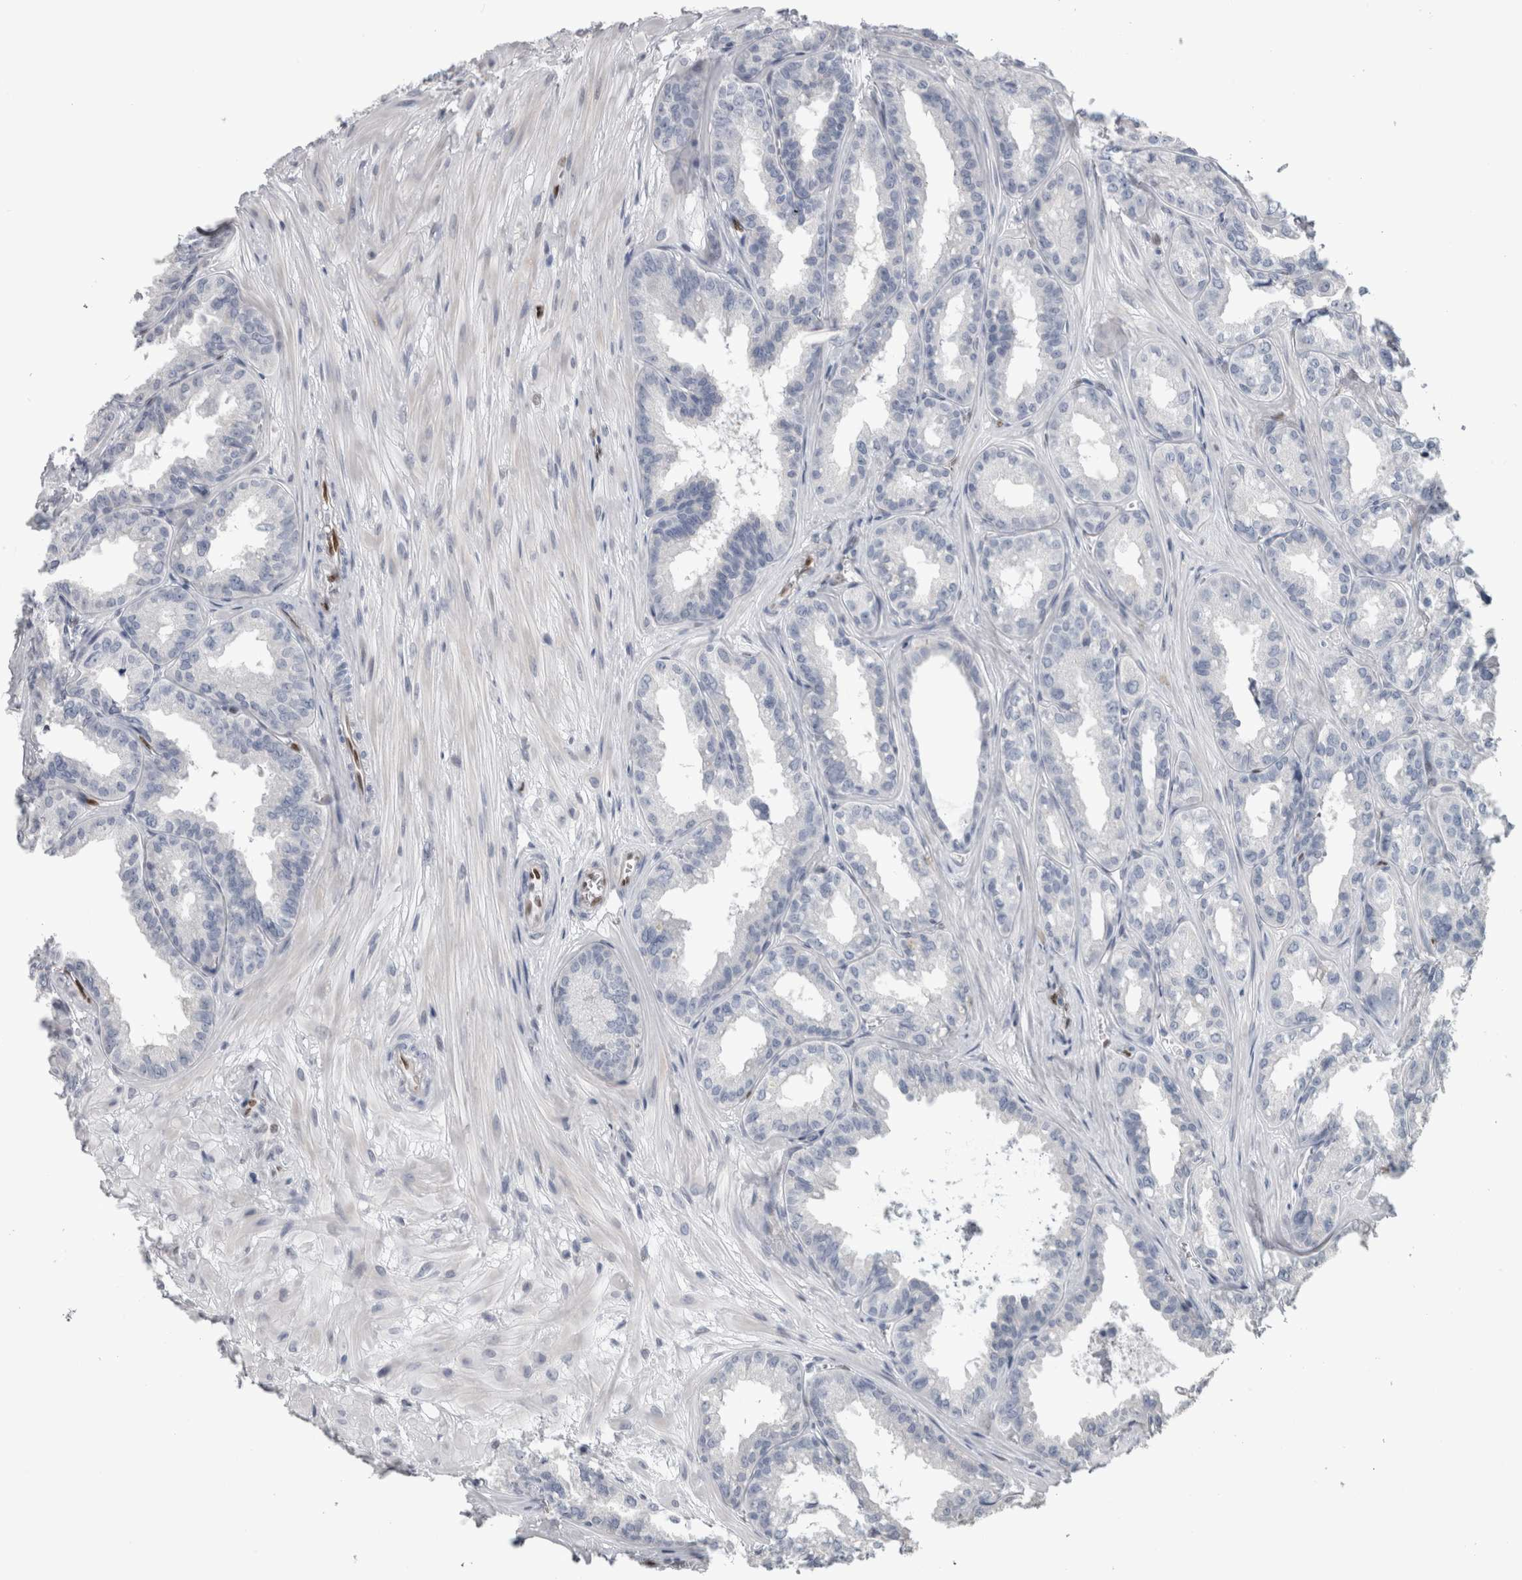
{"staining": {"intensity": "negative", "quantity": "none", "location": "none"}, "tissue": "seminal vesicle", "cell_type": "Glandular cells", "image_type": "normal", "snomed": [{"axis": "morphology", "description": "Normal tissue, NOS"}, {"axis": "topography", "description": "Prostate"}, {"axis": "topography", "description": "Seminal veicle"}], "caption": "Protein analysis of benign seminal vesicle reveals no significant expression in glandular cells. The staining was performed using DAB to visualize the protein expression in brown, while the nuclei were stained in blue with hematoxylin (Magnification: 20x).", "gene": "IL33", "patient": {"sex": "male", "age": 51}}